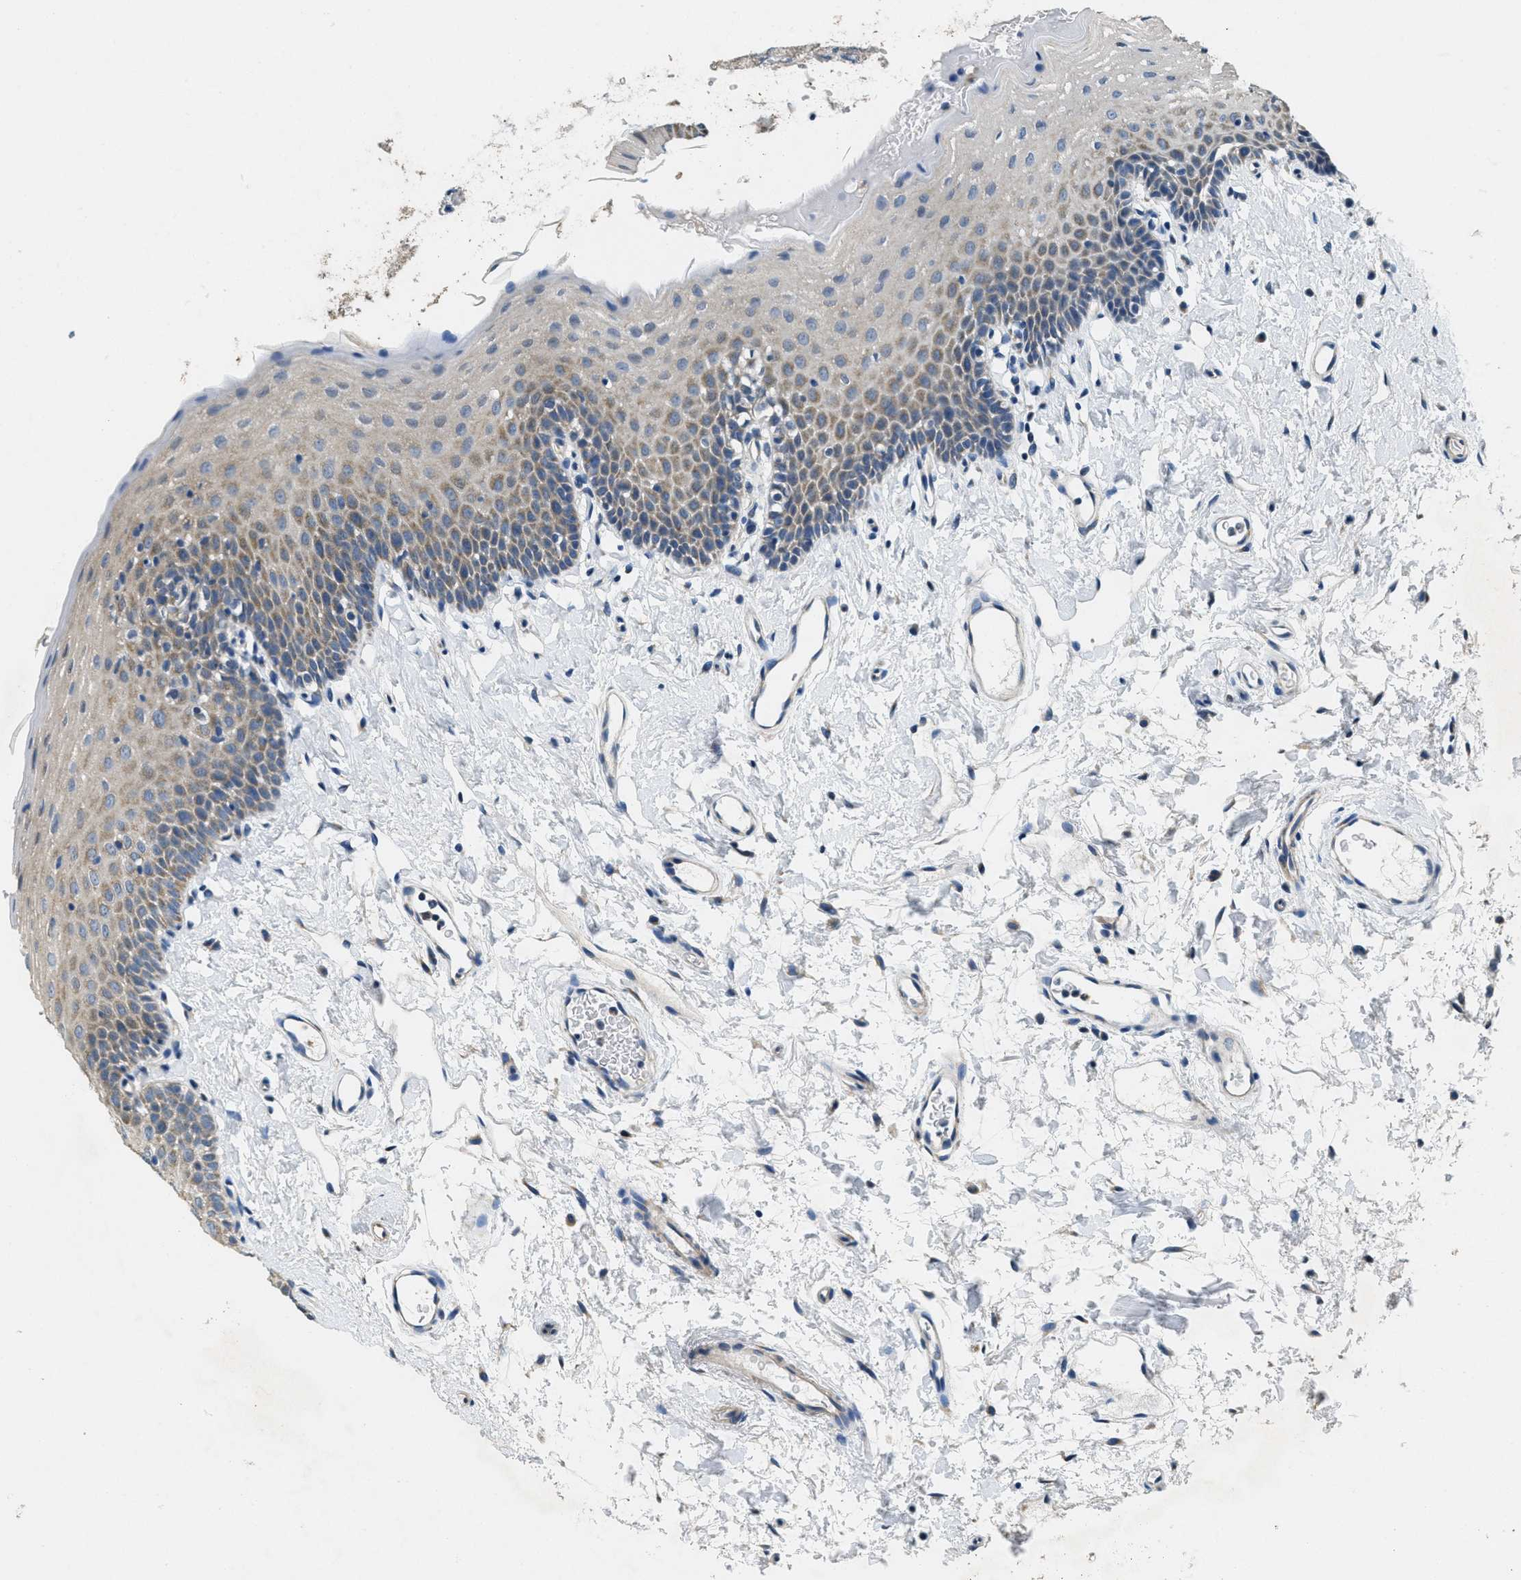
{"staining": {"intensity": "weak", "quantity": ">75%", "location": "cytoplasmic/membranous"}, "tissue": "oral mucosa", "cell_type": "Squamous epithelial cells", "image_type": "normal", "snomed": [{"axis": "morphology", "description": "Normal tissue, NOS"}, {"axis": "topography", "description": "Oral tissue"}], "caption": "Immunohistochemistry (IHC) (DAB (3,3'-diaminobenzidine)) staining of normal oral mucosa exhibits weak cytoplasmic/membranous protein positivity in approximately >75% of squamous epithelial cells.", "gene": "TOMM70", "patient": {"sex": "male", "age": 66}}